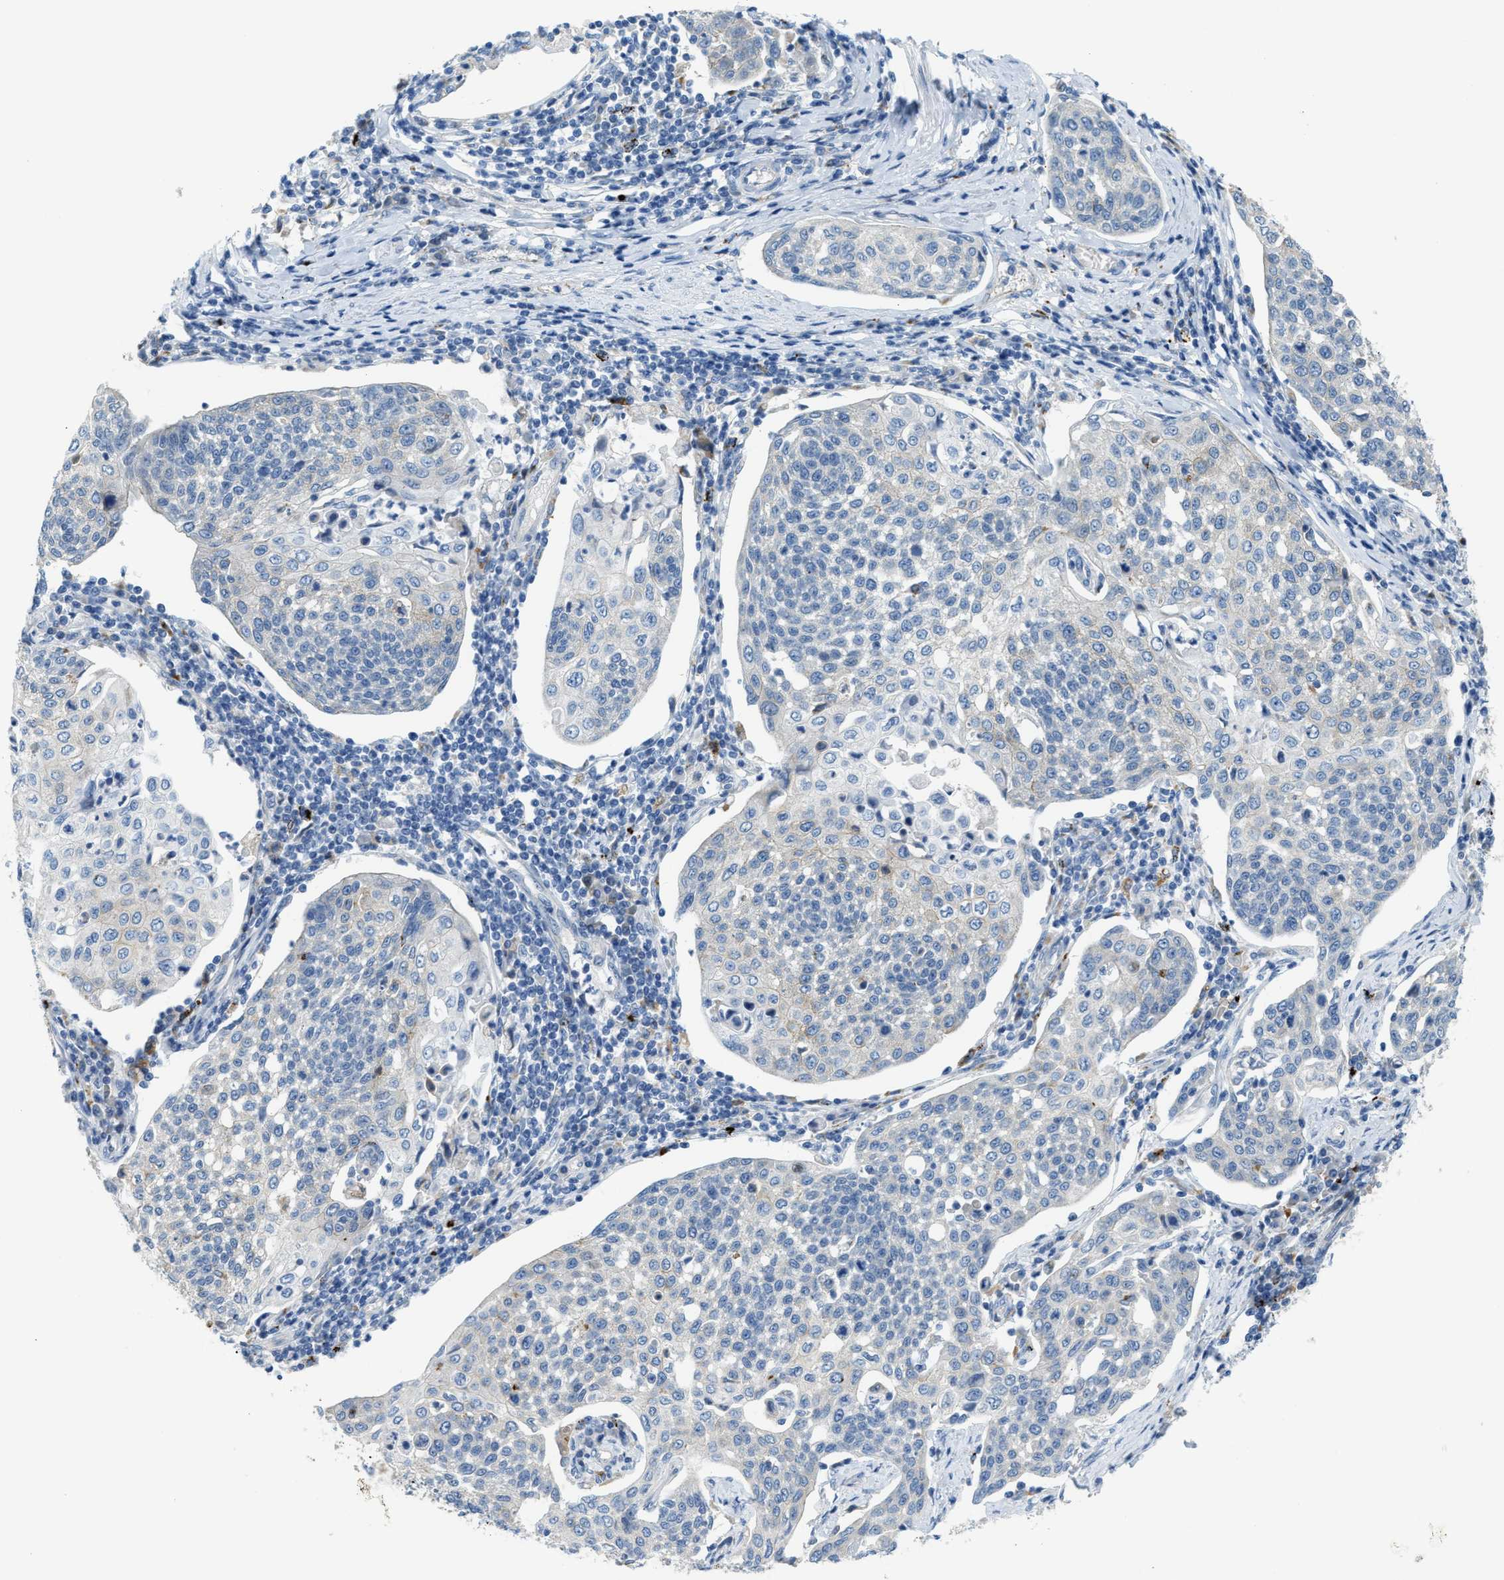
{"staining": {"intensity": "negative", "quantity": "none", "location": "none"}, "tissue": "cervical cancer", "cell_type": "Tumor cells", "image_type": "cancer", "snomed": [{"axis": "morphology", "description": "Squamous cell carcinoma, NOS"}, {"axis": "topography", "description": "Cervix"}], "caption": "High power microscopy micrograph of an IHC image of squamous cell carcinoma (cervical), revealing no significant staining in tumor cells. The staining is performed using DAB (3,3'-diaminobenzidine) brown chromogen with nuclei counter-stained in using hematoxylin.", "gene": "KLHDC10", "patient": {"sex": "female", "age": 34}}